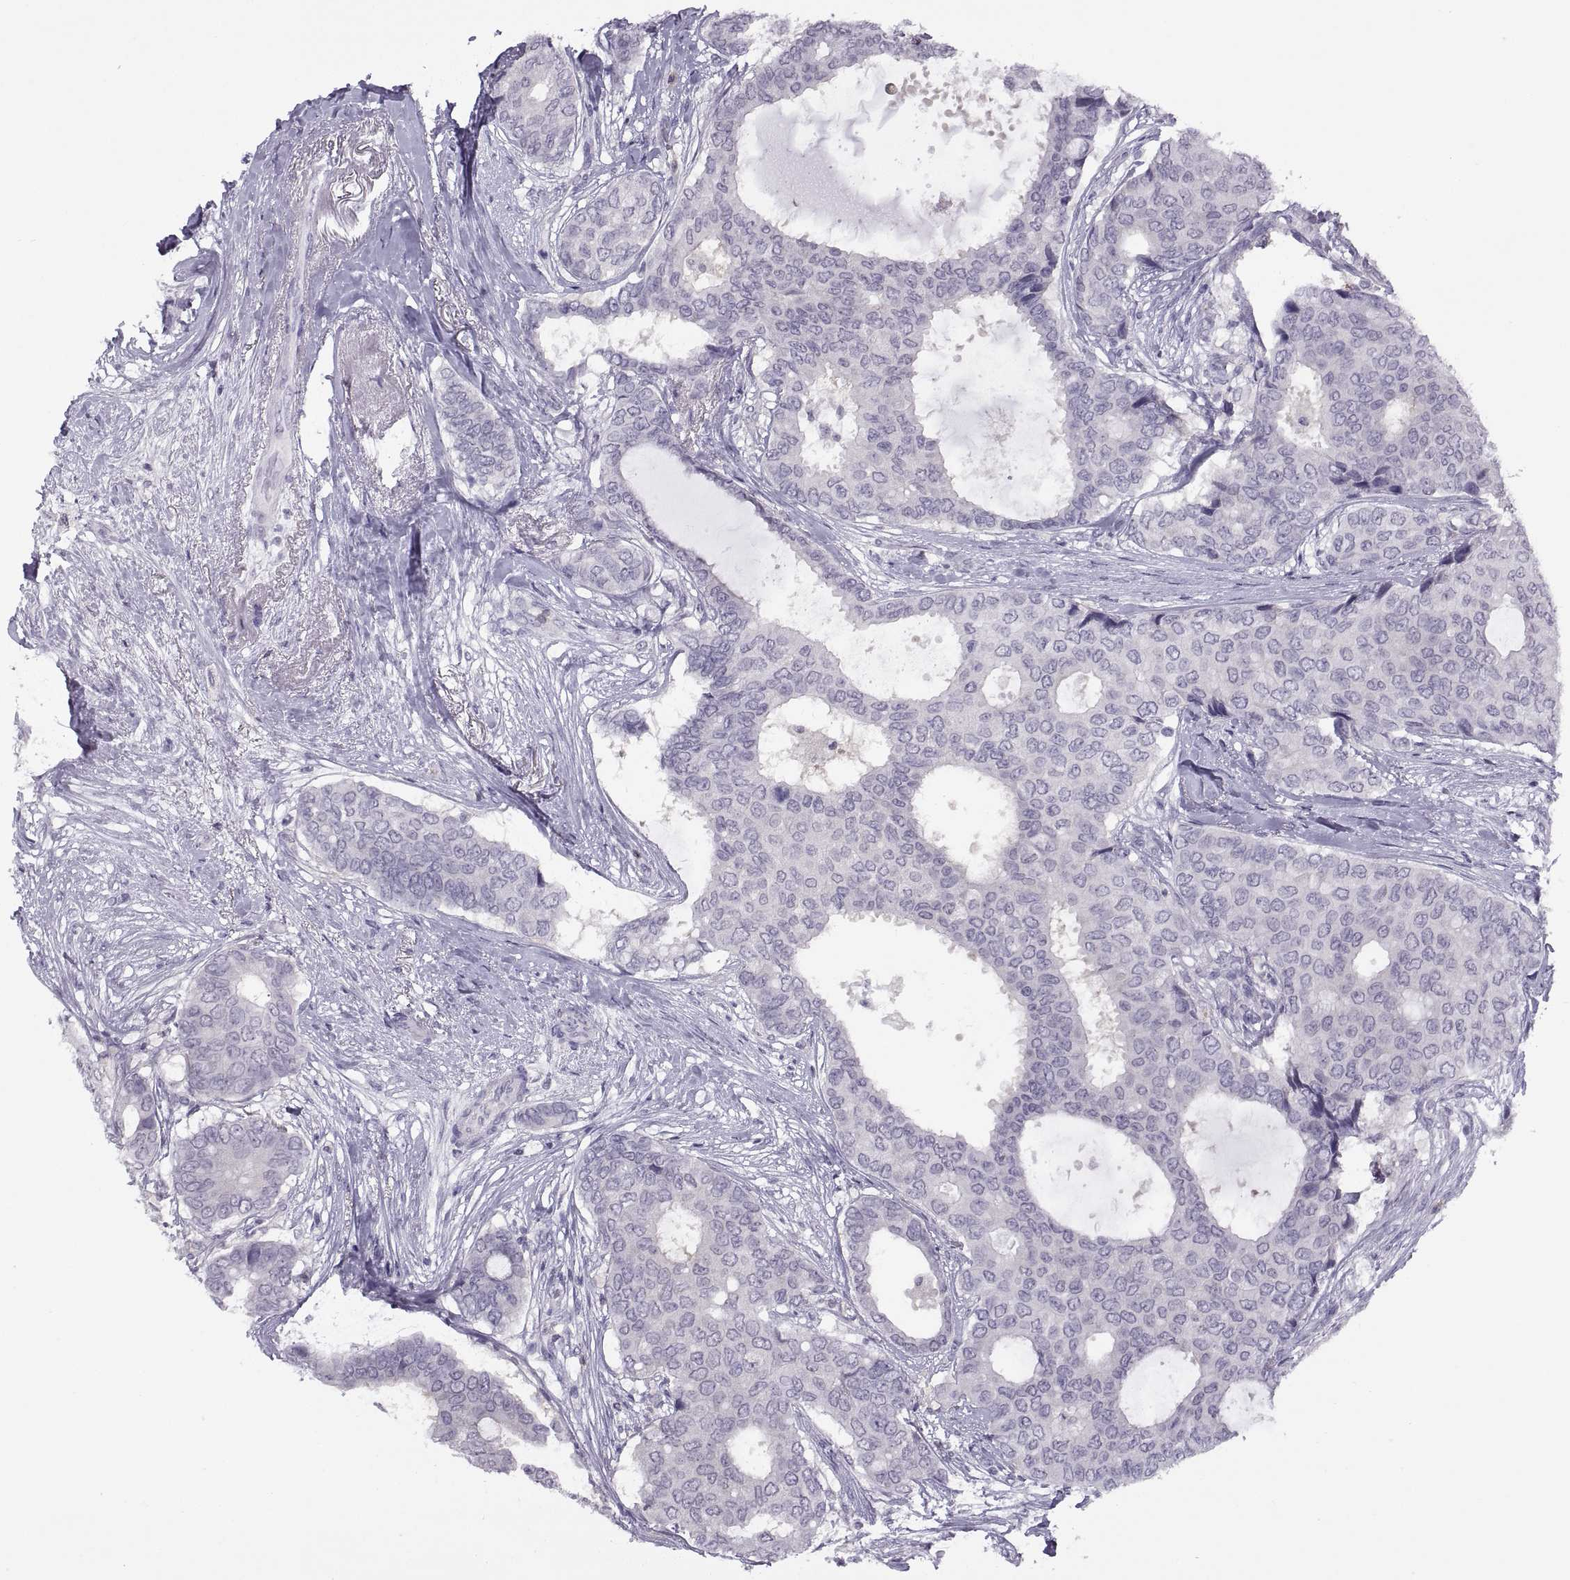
{"staining": {"intensity": "negative", "quantity": "none", "location": "none"}, "tissue": "breast cancer", "cell_type": "Tumor cells", "image_type": "cancer", "snomed": [{"axis": "morphology", "description": "Duct carcinoma"}, {"axis": "topography", "description": "Breast"}], "caption": "Immunohistochemistry (IHC) image of neoplastic tissue: breast cancer stained with DAB reveals no significant protein expression in tumor cells.", "gene": "TTC21A", "patient": {"sex": "female", "age": 75}}